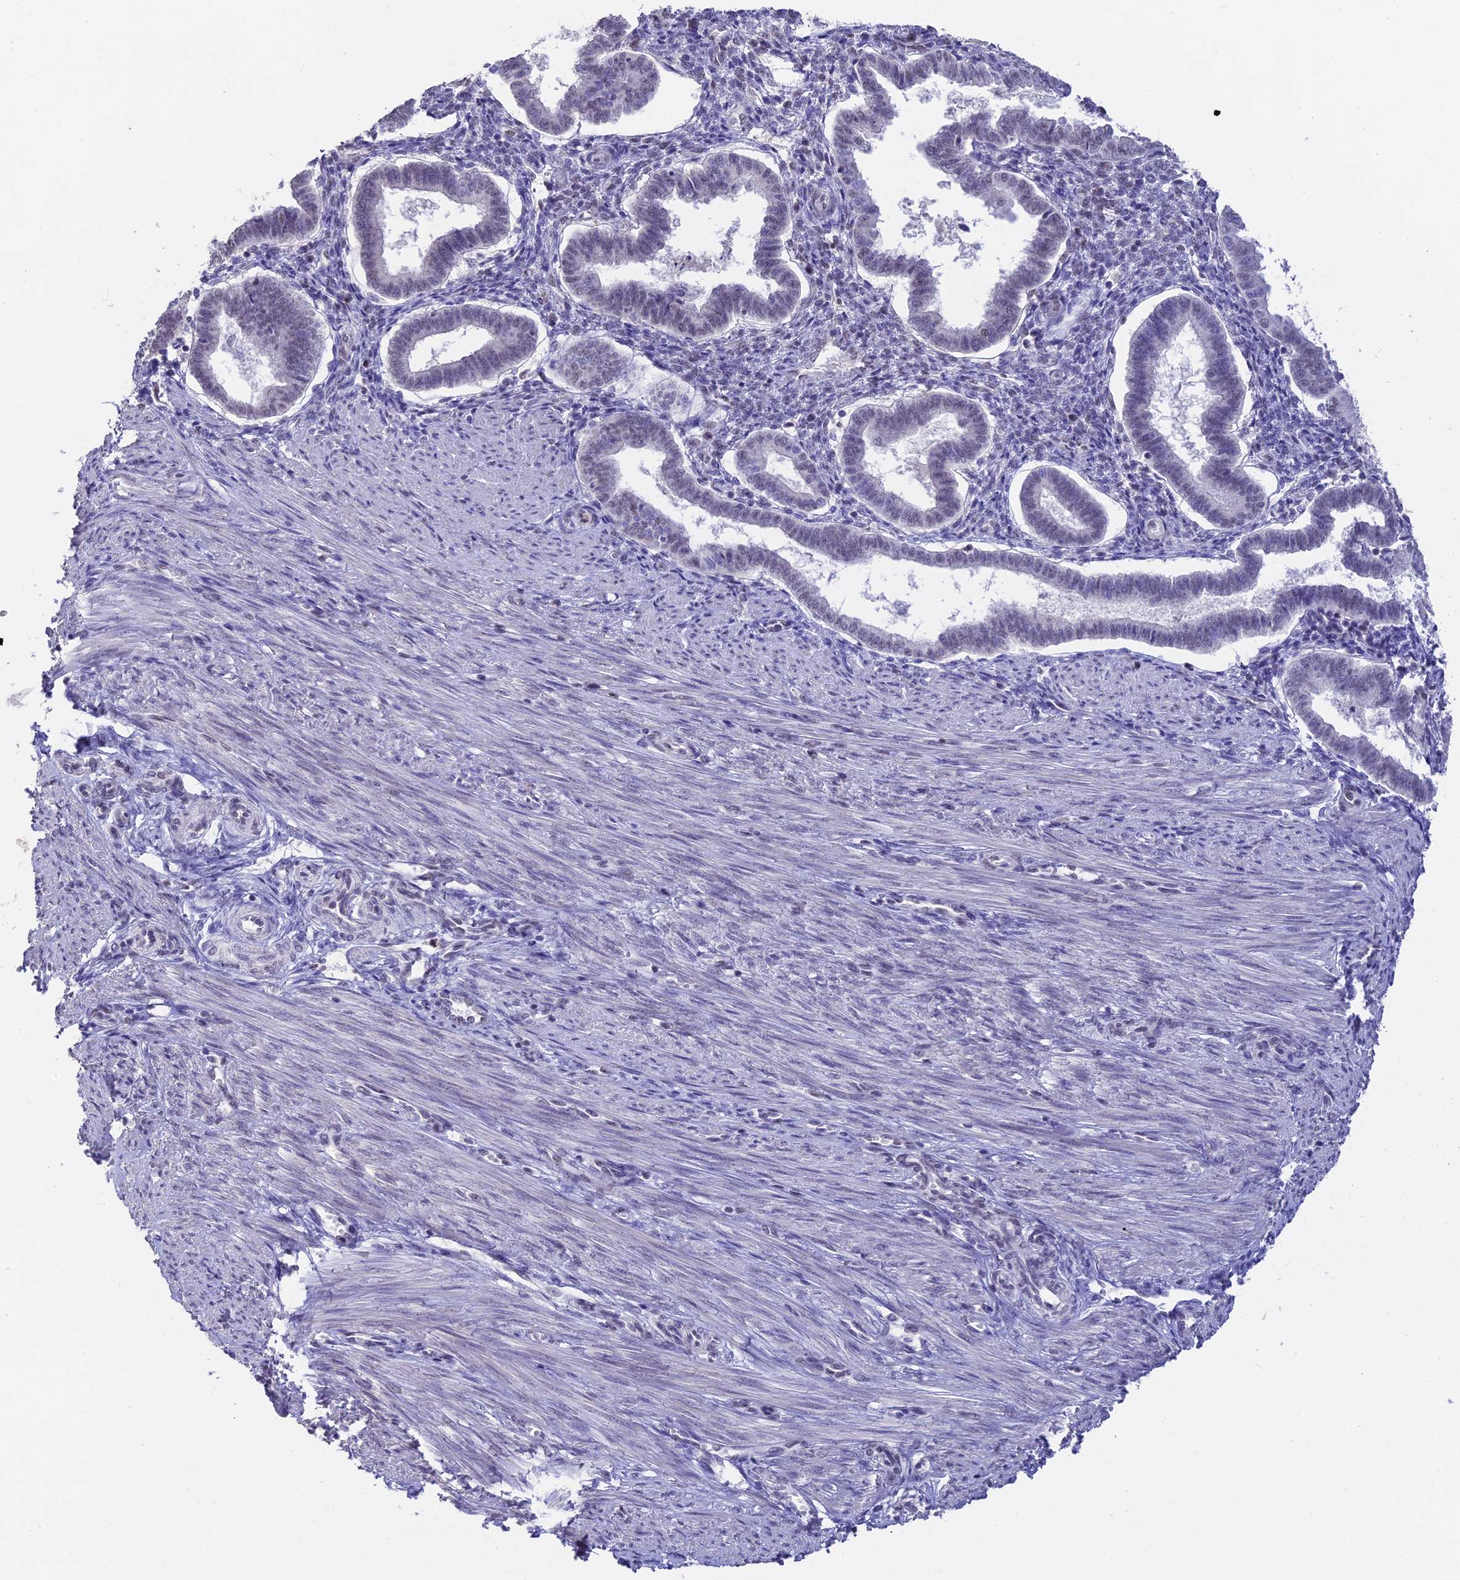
{"staining": {"intensity": "weak", "quantity": "25%-75%", "location": "nuclear"}, "tissue": "endometrium", "cell_type": "Cells in endometrial stroma", "image_type": "normal", "snomed": [{"axis": "morphology", "description": "Normal tissue, NOS"}, {"axis": "topography", "description": "Endometrium"}], "caption": "Cells in endometrial stroma display low levels of weak nuclear expression in about 25%-75% of cells in normal human endometrium. (DAB IHC, brown staining for protein, blue staining for nuclei).", "gene": "SETD2", "patient": {"sex": "female", "age": 24}}